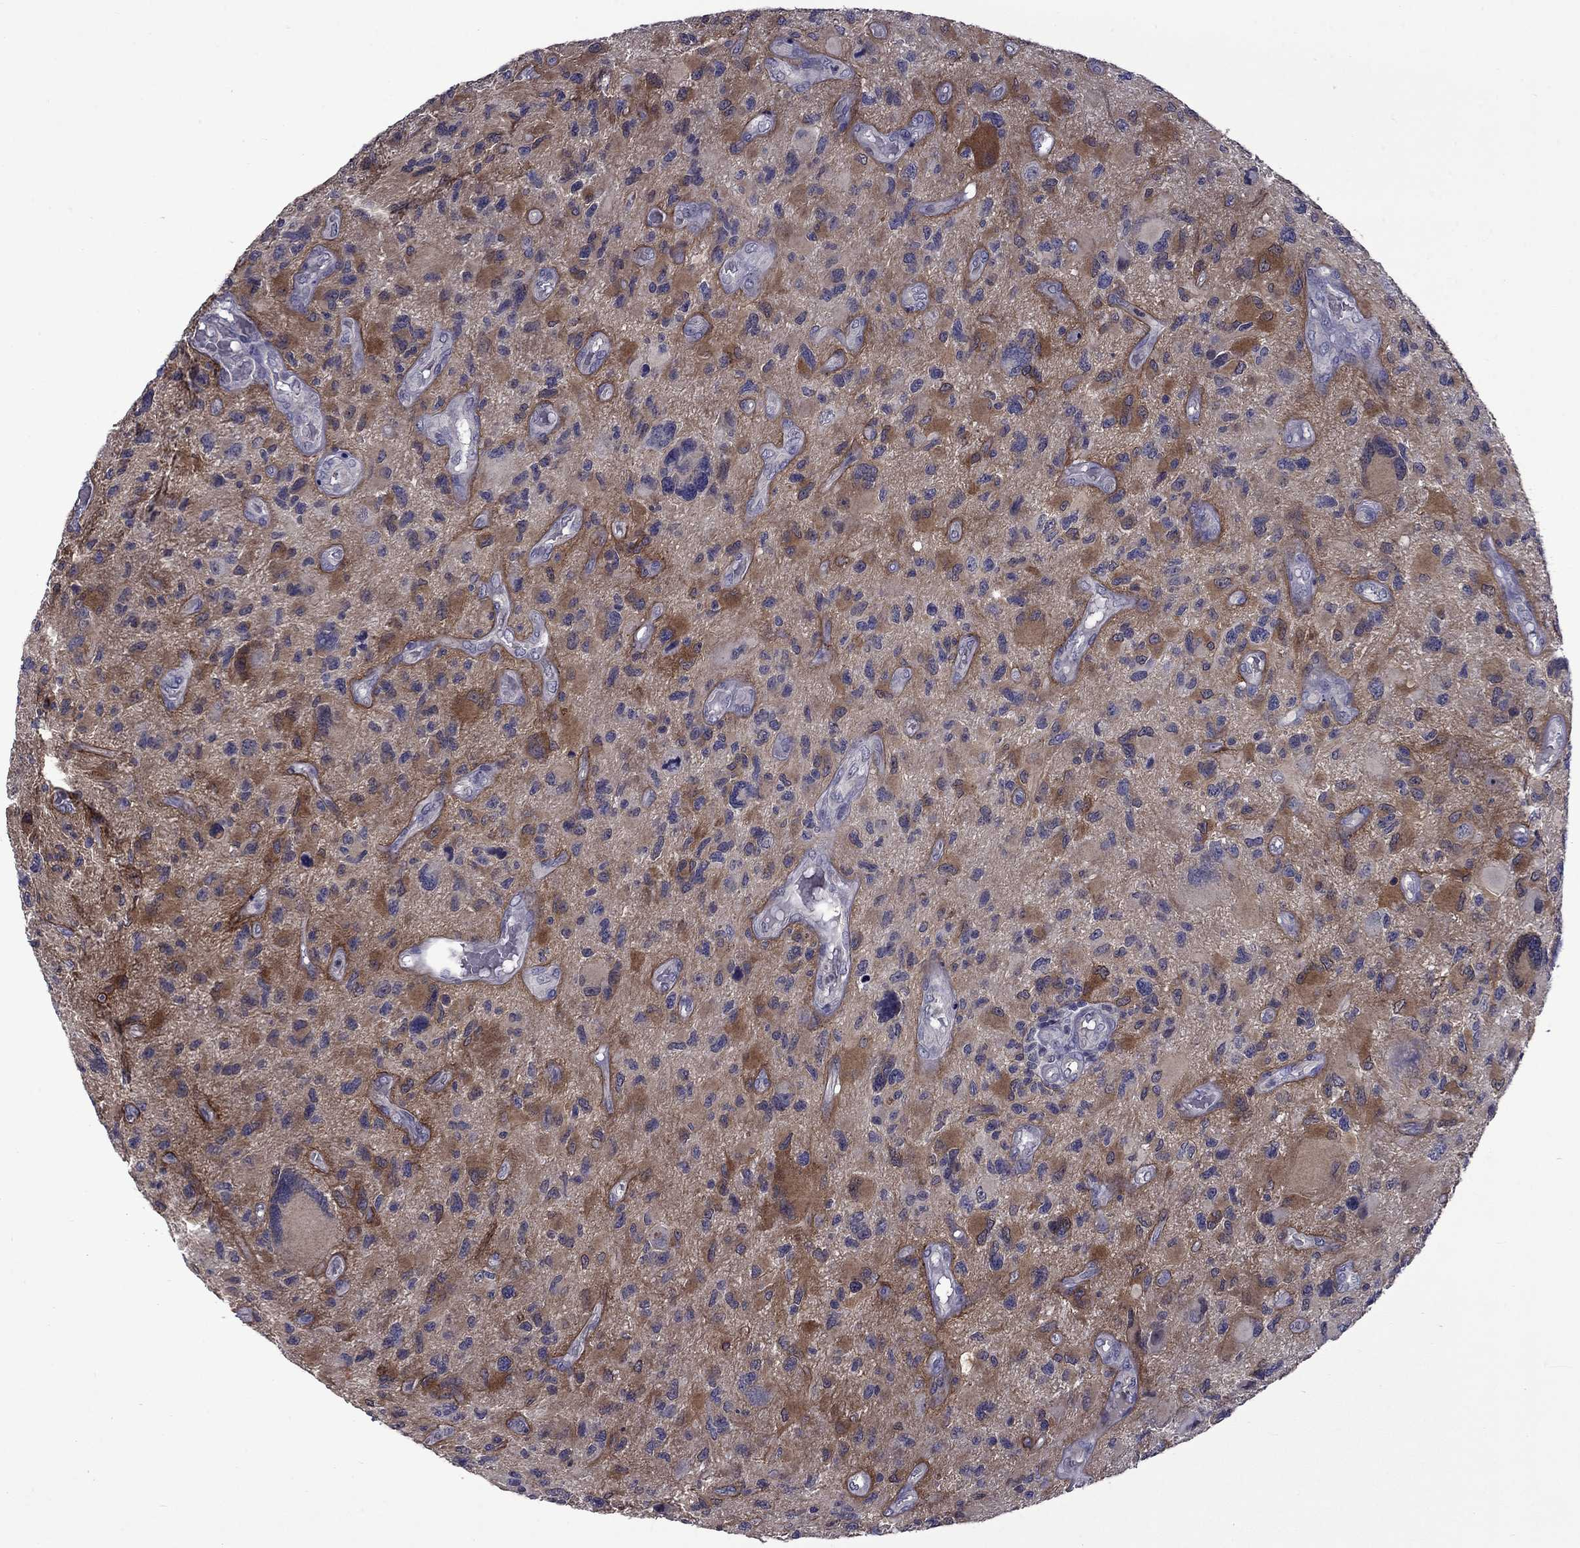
{"staining": {"intensity": "moderate", "quantity": "<25%", "location": "cytoplasmic/membranous"}, "tissue": "glioma", "cell_type": "Tumor cells", "image_type": "cancer", "snomed": [{"axis": "morphology", "description": "Glioma, malignant, NOS"}, {"axis": "morphology", "description": "Glioma, malignant, High grade"}, {"axis": "topography", "description": "Brain"}], "caption": "Protein analysis of malignant high-grade glioma tissue exhibits moderate cytoplasmic/membranous staining in about <25% of tumor cells.", "gene": "SNTA1", "patient": {"sex": "female", "age": 71}}